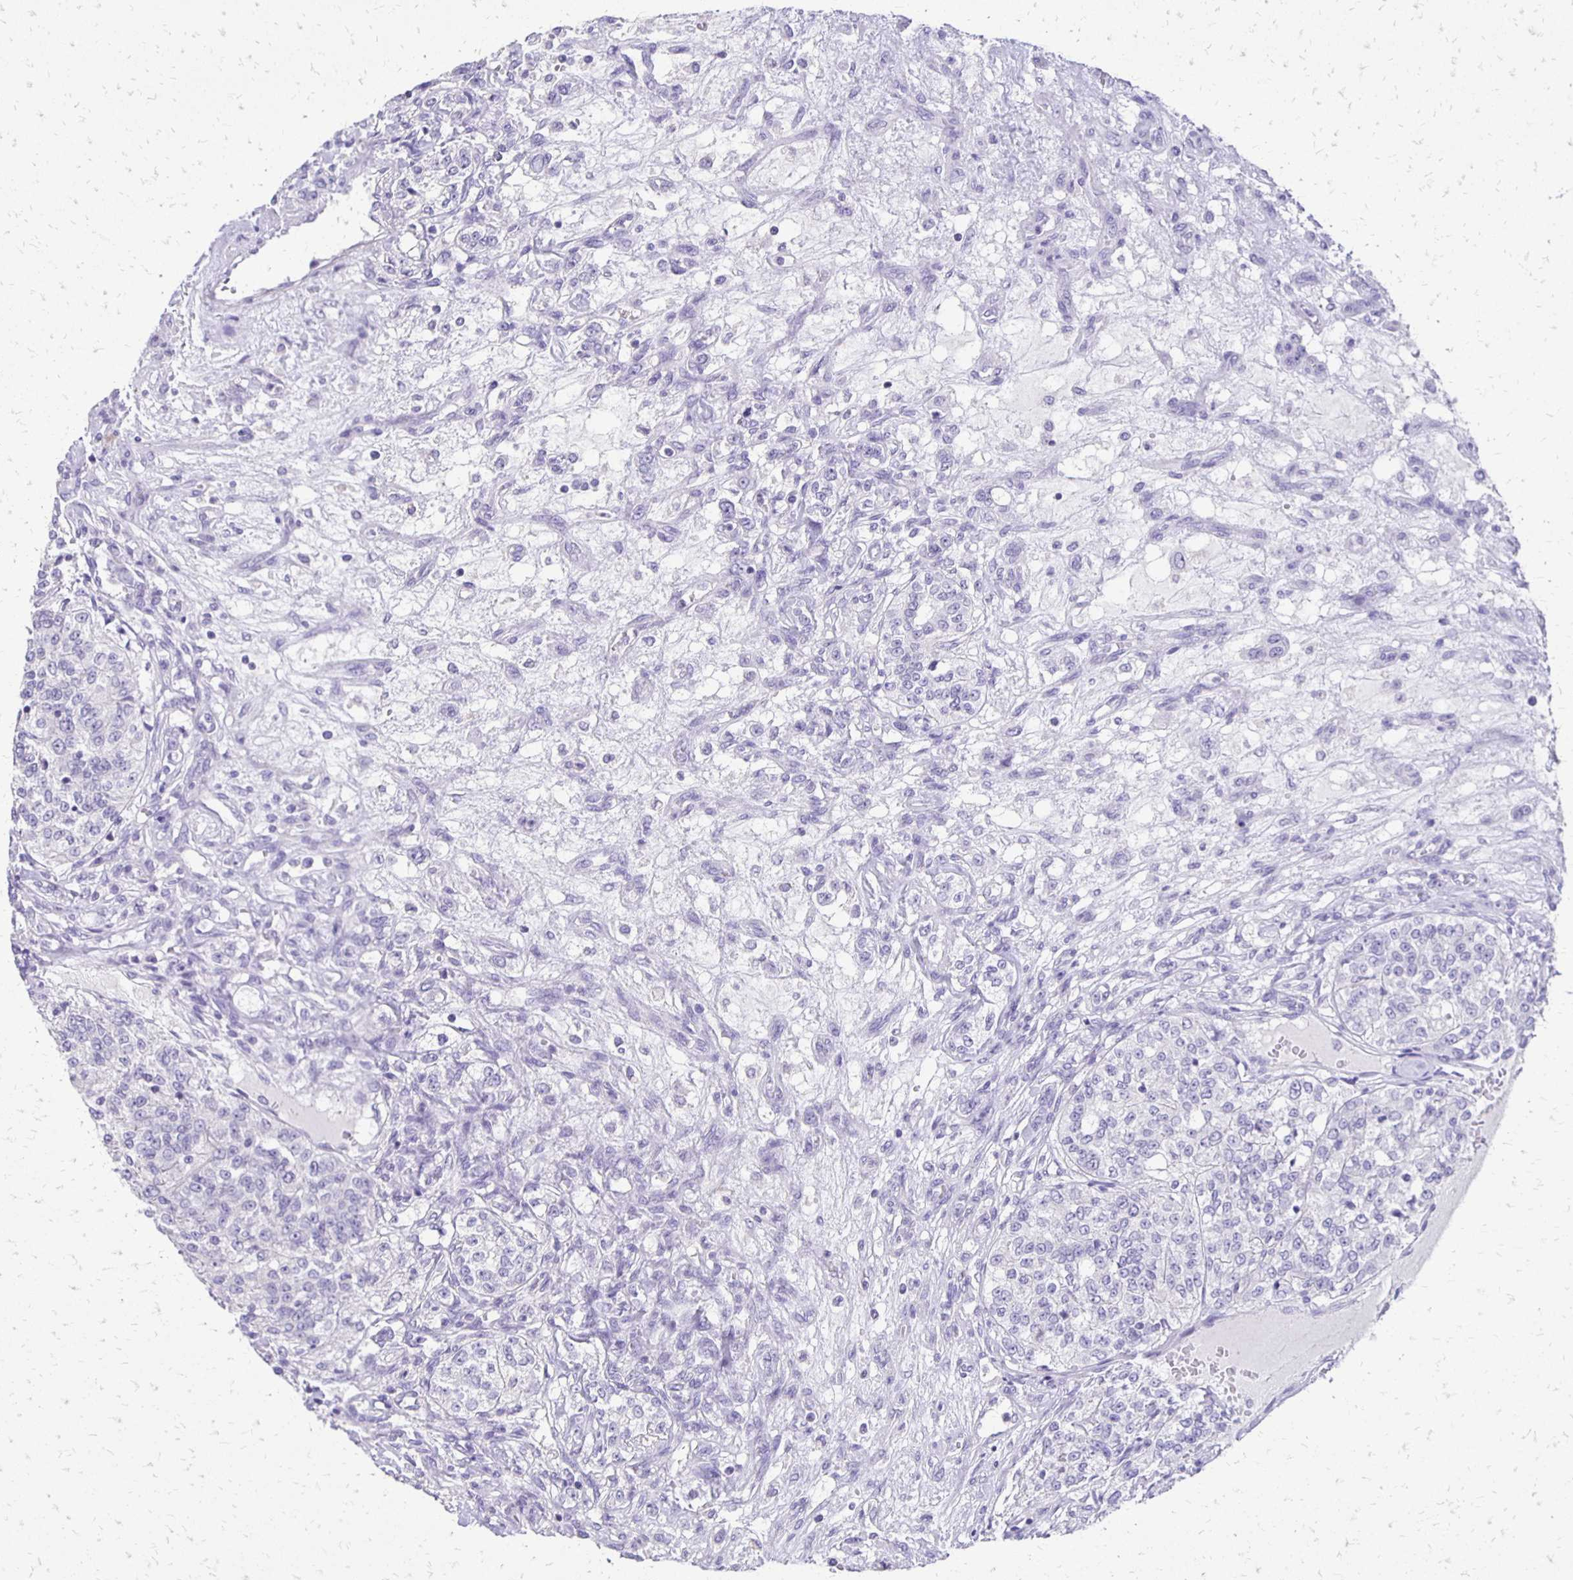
{"staining": {"intensity": "negative", "quantity": "none", "location": "none"}, "tissue": "renal cancer", "cell_type": "Tumor cells", "image_type": "cancer", "snomed": [{"axis": "morphology", "description": "Adenocarcinoma, NOS"}, {"axis": "topography", "description": "Kidney"}], "caption": "This is an immunohistochemistry photomicrograph of renal cancer (adenocarcinoma). There is no expression in tumor cells.", "gene": "ANKRD45", "patient": {"sex": "female", "age": 63}}